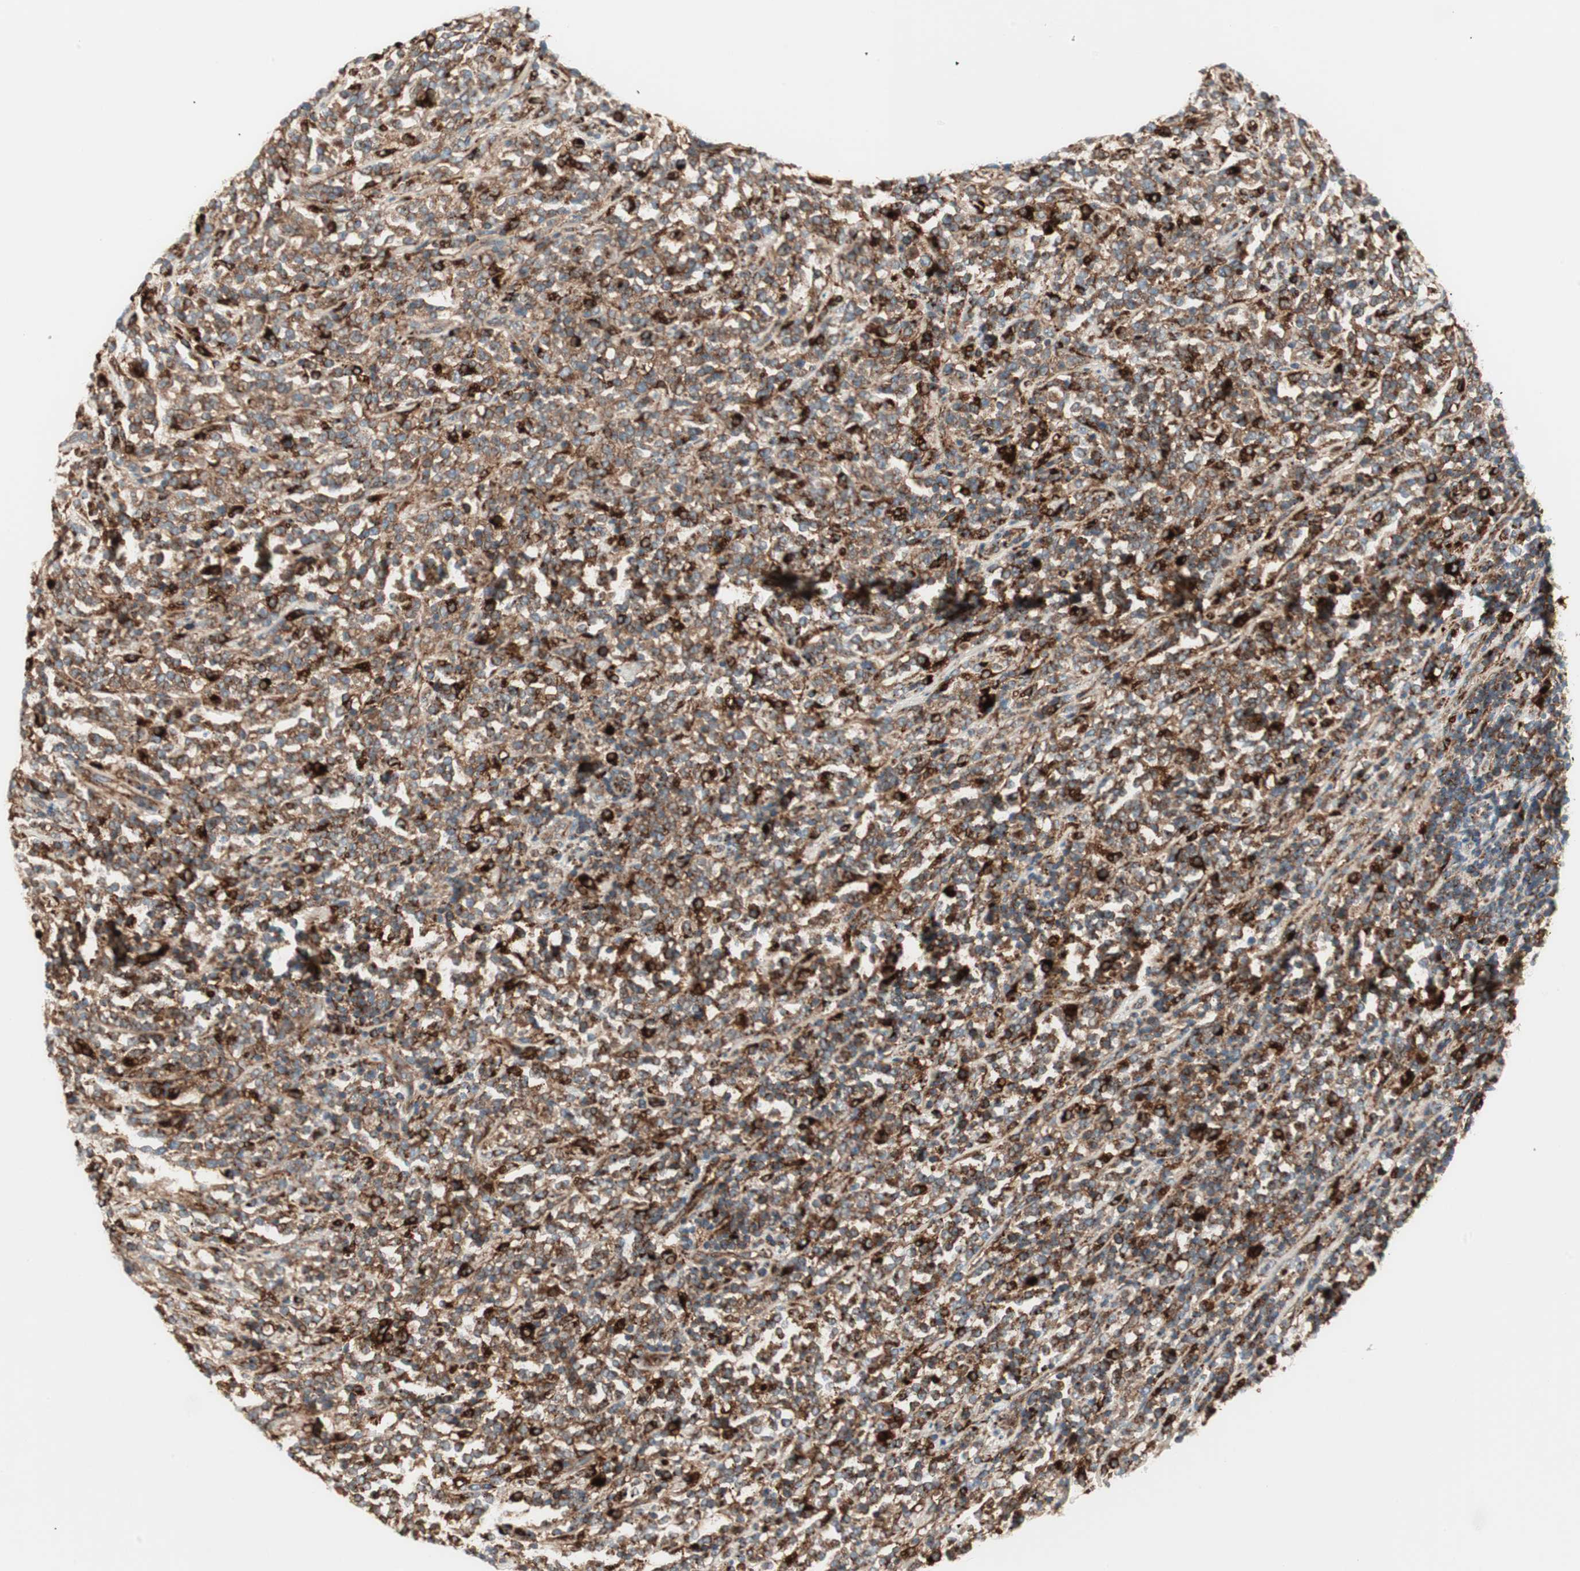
{"staining": {"intensity": "moderate", "quantity": "25%-75%", "location": "cytoplasmic/membranous"}, "tissue": "lymphoma", "cell_type": "Tumor cells", "image_type": "cancer", "snomed": [{"axis": "morphology", "description": "Malignant lymphoma, non-Hodgkin's type, High grade"}, {"axis": "topography", "description": "Soft tissue"}], "caption": "Lymphoma stained for a protein (brown) displays moderate cytoplasmic/membranous positive positivity in about 25%-75% of tumor cells.", "gene": "ATP6V1G1", "patient": {"sex": "male", "age": 18}}